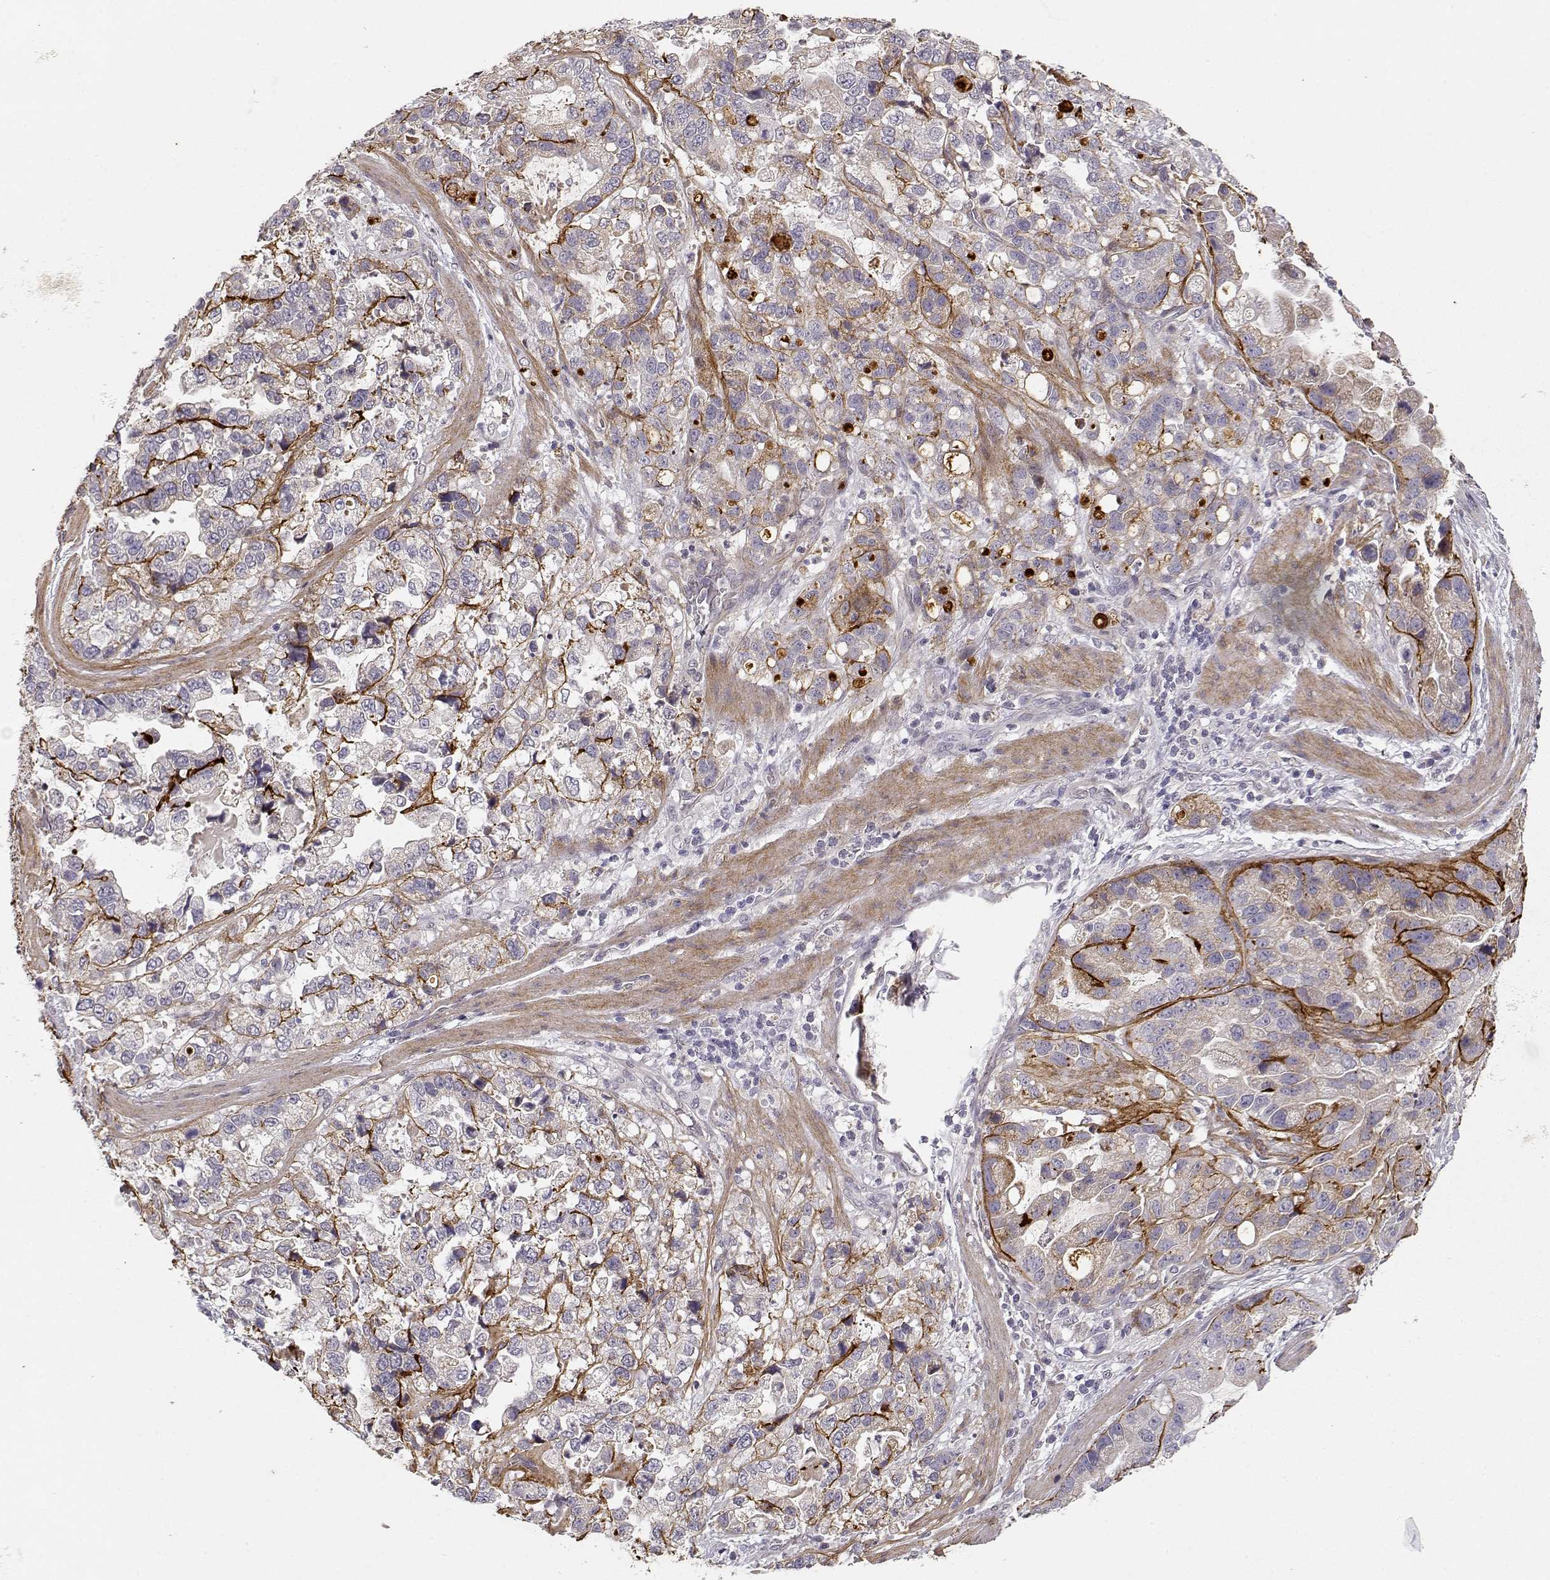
{"staining": {"intensity": "negative", "quantity": "none", "location": "none"}, "tissue": "stomach cancer", "cell_type": "Tumor cells", "image_type": "cancer", "snomed": [{"axis": "morphology", "description": "Adenocarcinoma, NOS"}, {"axis": "topography", "description": "Stomach"}], "caption": "Immunohistochemical staining of adenocarcinoma (stomach) shows no significant positivity in tumor cells. Nuclei are stained in blue.", "gene": "LAMA5", "patient": {"sex": "male", "age": 59}}